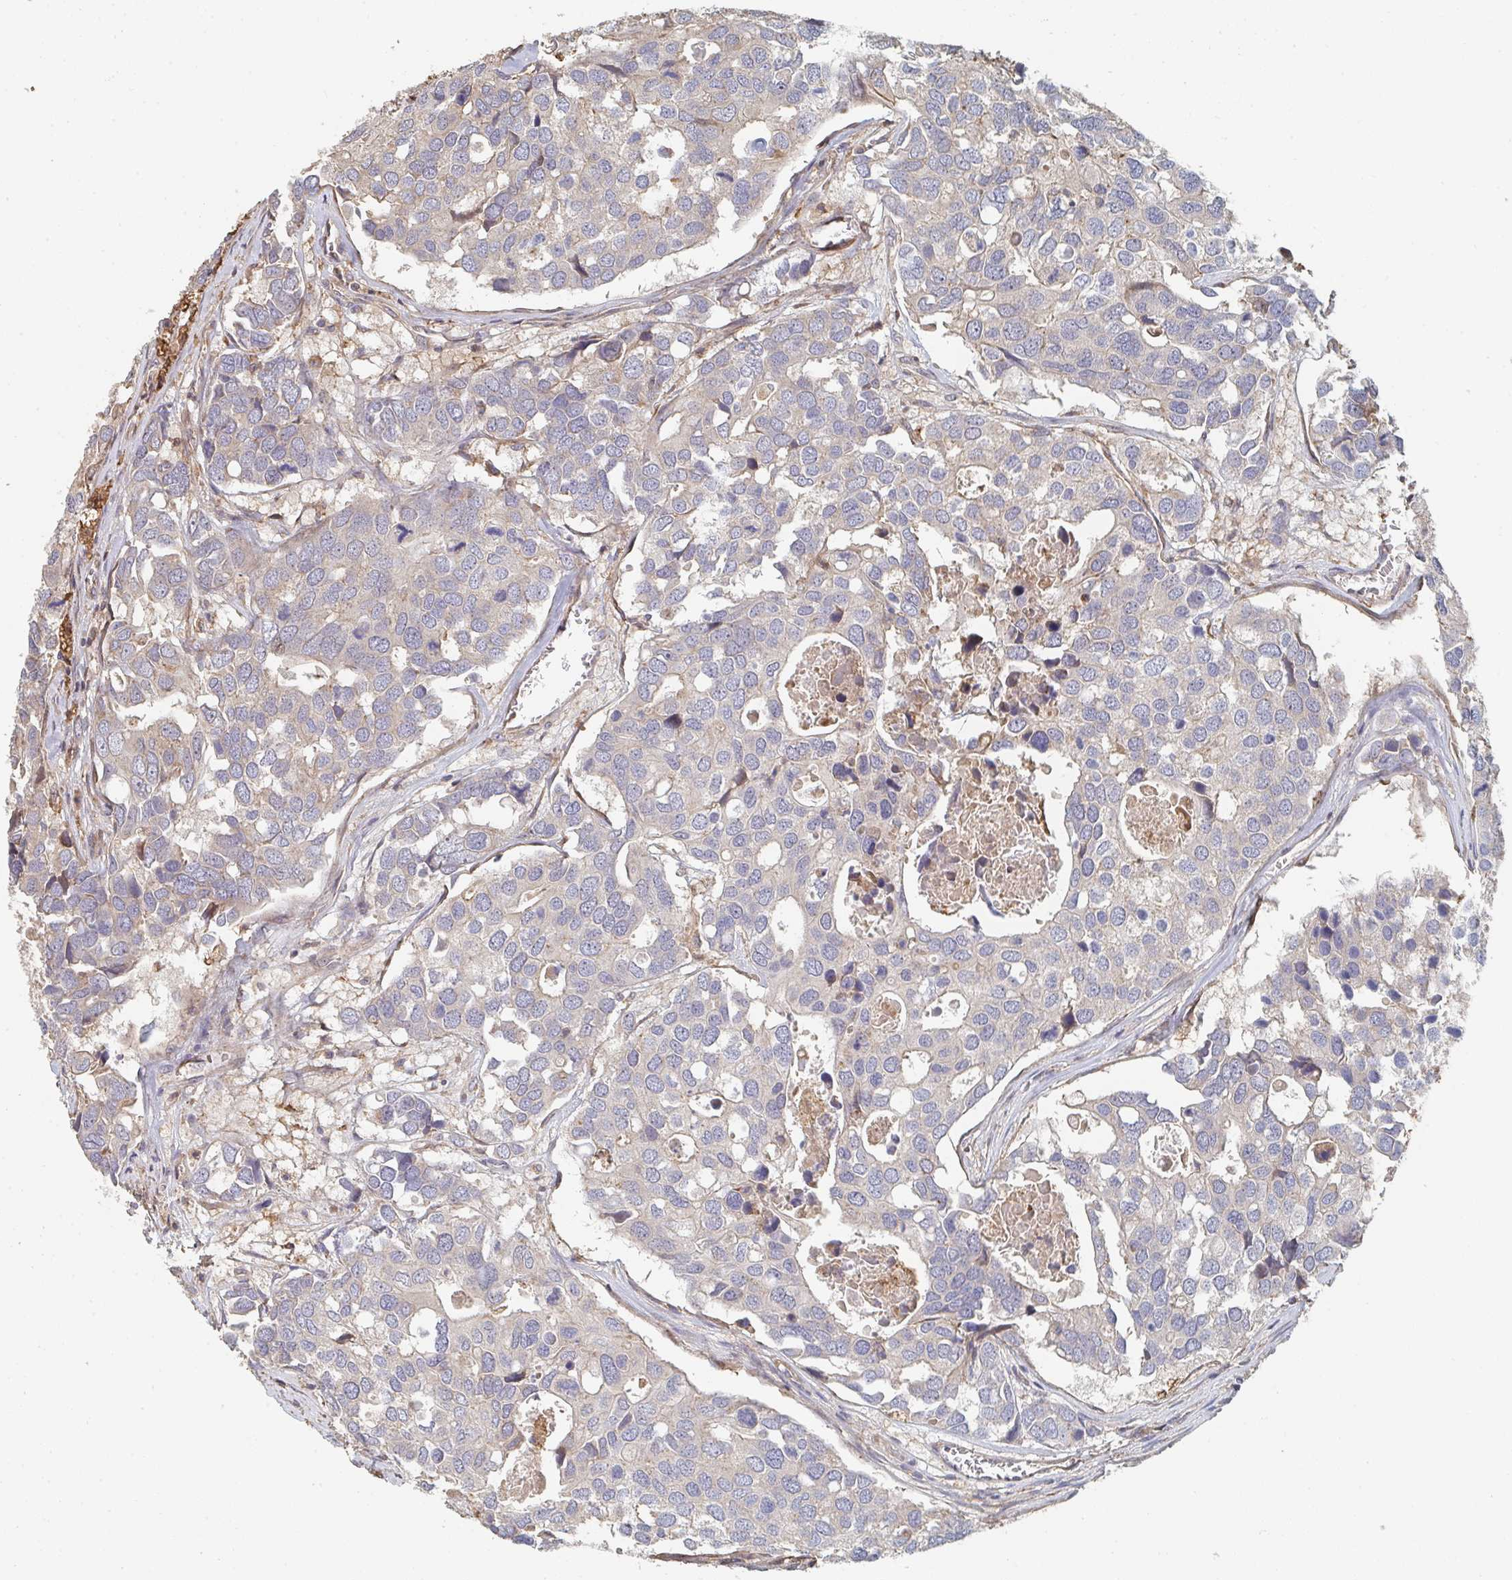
{"staining": {"intensity": "negative", "quantity": "none", "location": "none"}, "tissue": "breast cancer", "cell_type": "Tumor cells", "image_type": "cancer", "snomed": [{"axis": "morphology", "description": "Duct carcinoma"}, {"axis": "topography", "description": "Breast"}], "caption": "Breast cancer was stained to show a protein in brown. There is no significant staining in tumor cells.", "gene": "PTEN", "patient": {"sex": "female", "age": 83}}